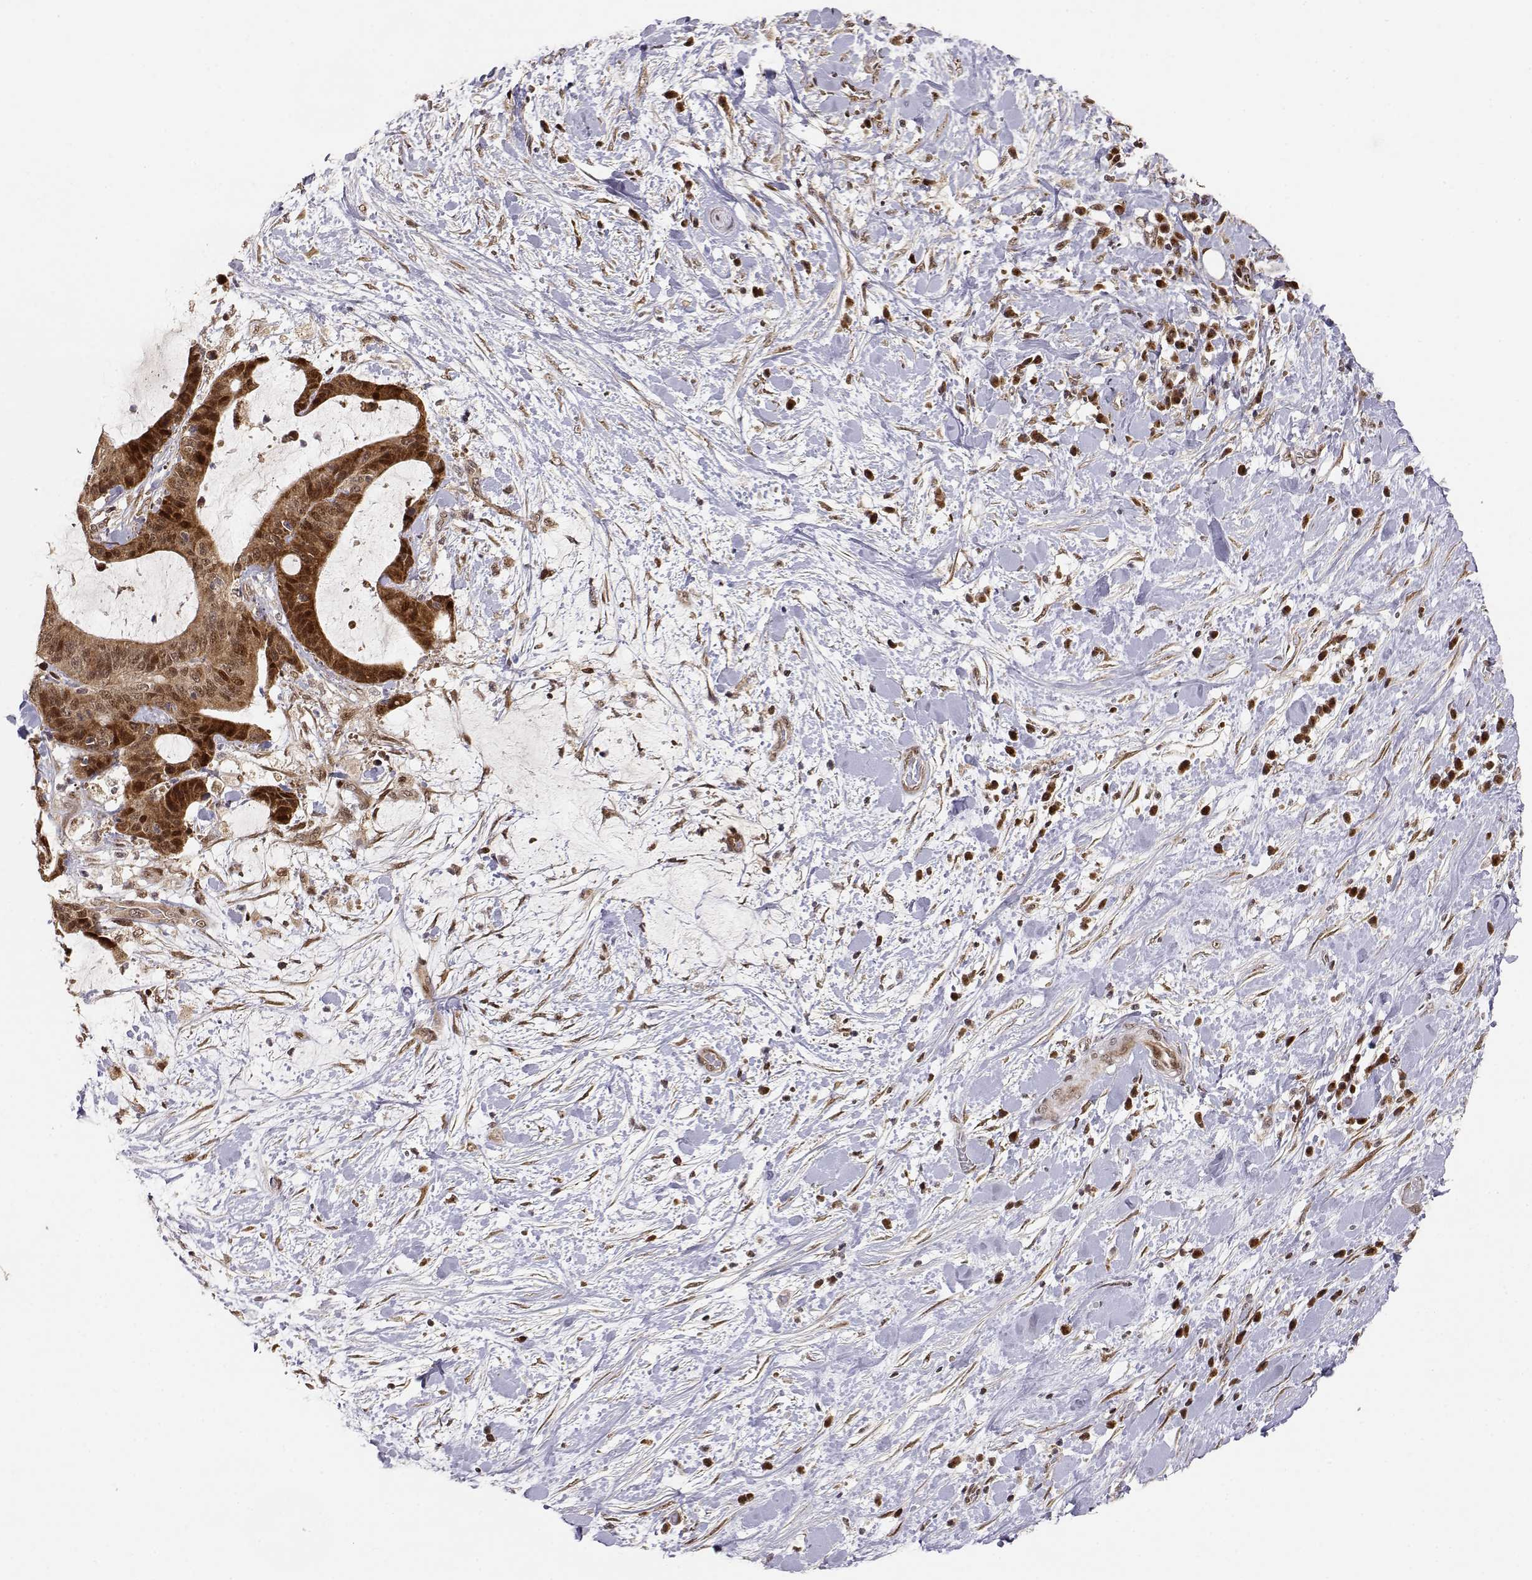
{"staining": {"intensity": "strong", "quantity": "25%-75%", "location": "cytoplasmic/membranous,nuclear"}, "tissue": "liver cancer", "cell_type": "Tumor cells", "image_type": "cancer", "snomed": [{"axis": "morphology", "description": "Cholangiocarcinoma"}, {"axis": "topography", "description": "Liver"}], "caption": "IHC (DAB) staining of human liver cancer demonstrates strong cytoplasmic/membranous and nuclear protein staining in approximately 25%-75% of tumor cells. Immunohistochemistry (ihc) stains the protein of interest in brown and the nuclei are stained blue.", "gene": "BRCA1", "patient": {"sex": "female", "age": 73}}